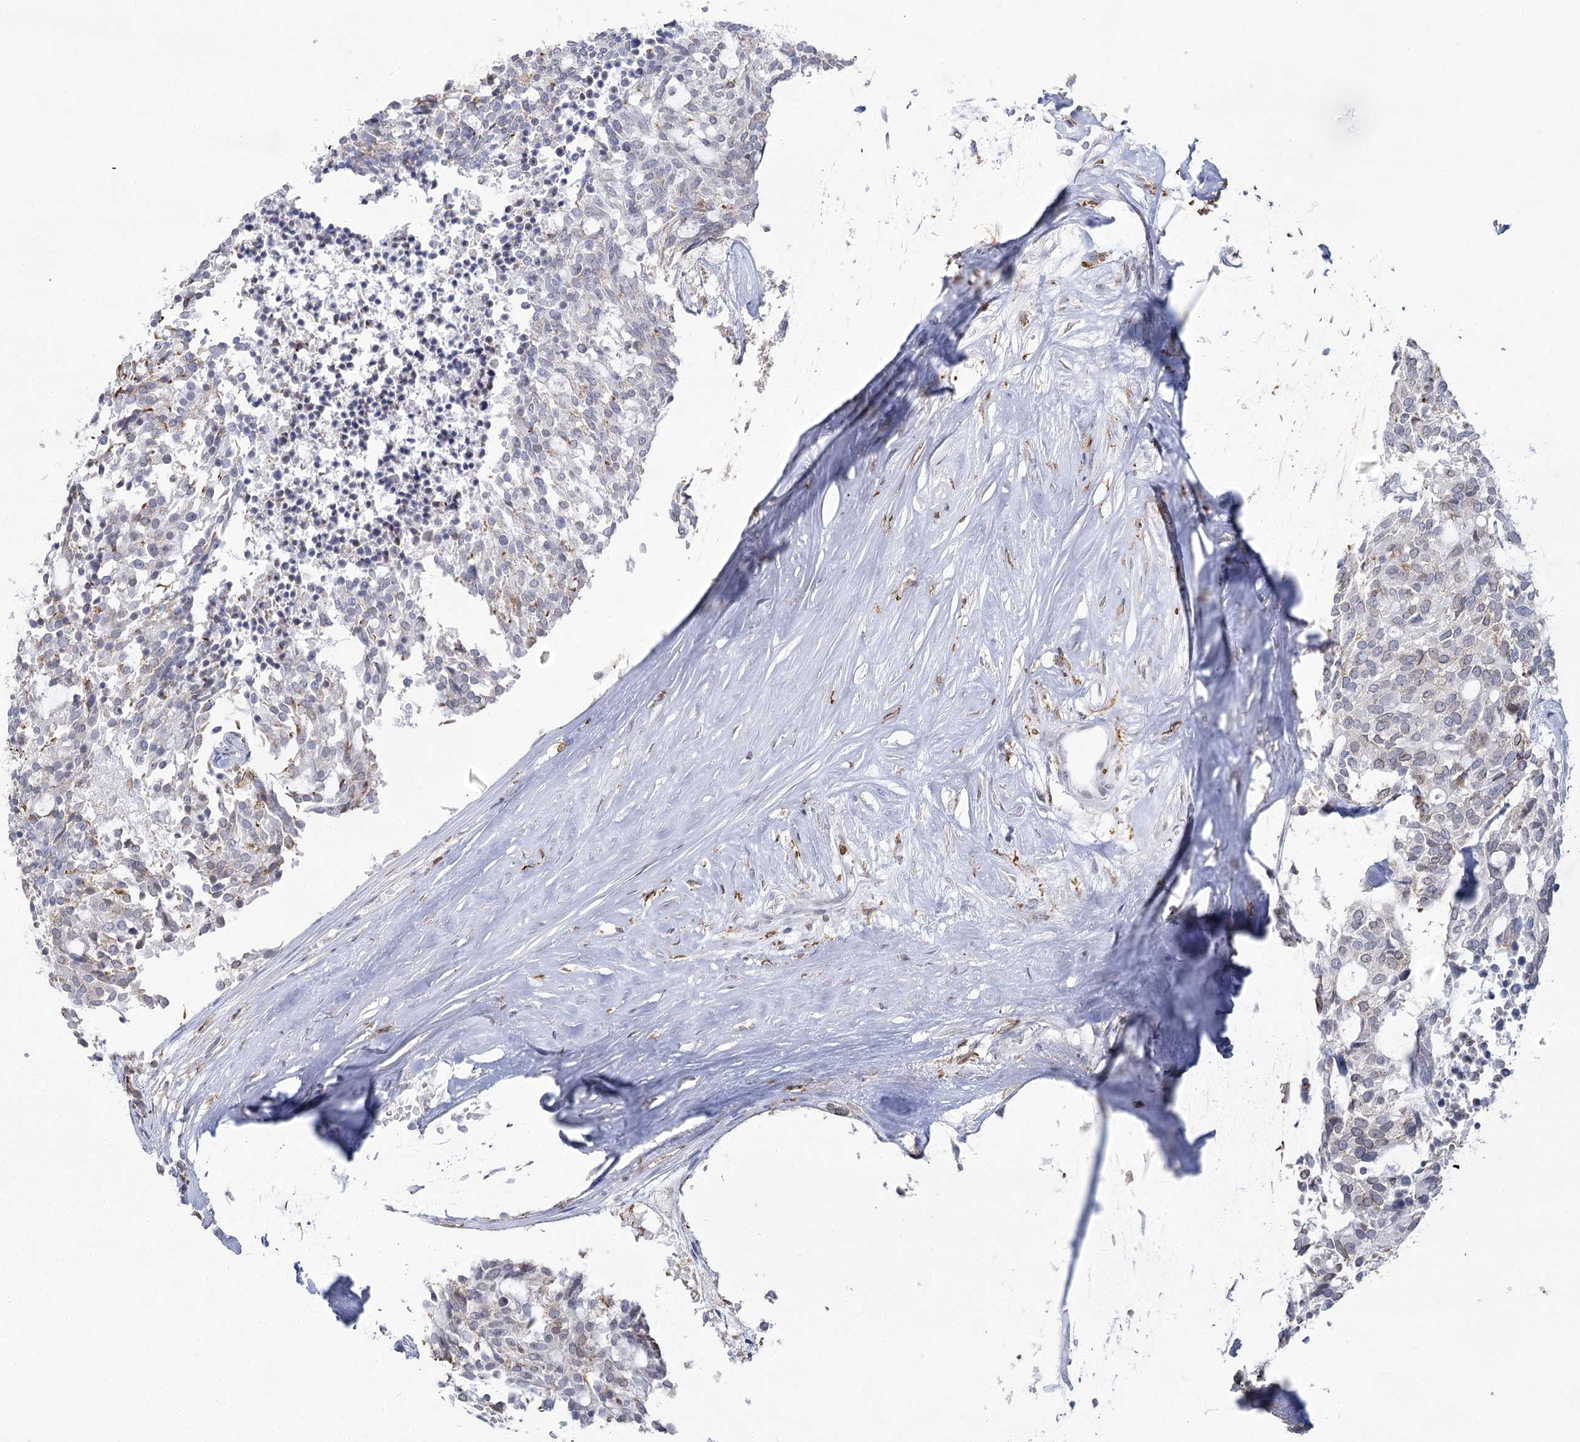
{"staining": {"intensity": "negative", "quantity": "none", "location": "none"}, "tissue": "carcinoid", "cell_type": "Tumor cells", "image_type": "cancer", "snomed": [{"axis": "morphology", "description": "Carcinoid, malignant, NOS"}, {"axis": "topography", "description": "Pancreas"}], "caption": "Image shows no significant protein positivity in tumor cells of carcinoid (malignant). The staining was performed using DAB (3,3'-diaminobenzidine) to visualize the protein expression in brown, while the nuclei were stained in blue with hematoxylin (Magnification: 20x).", "gene": "C11orf1", "patient": {"sex": "female", "age": 54}}